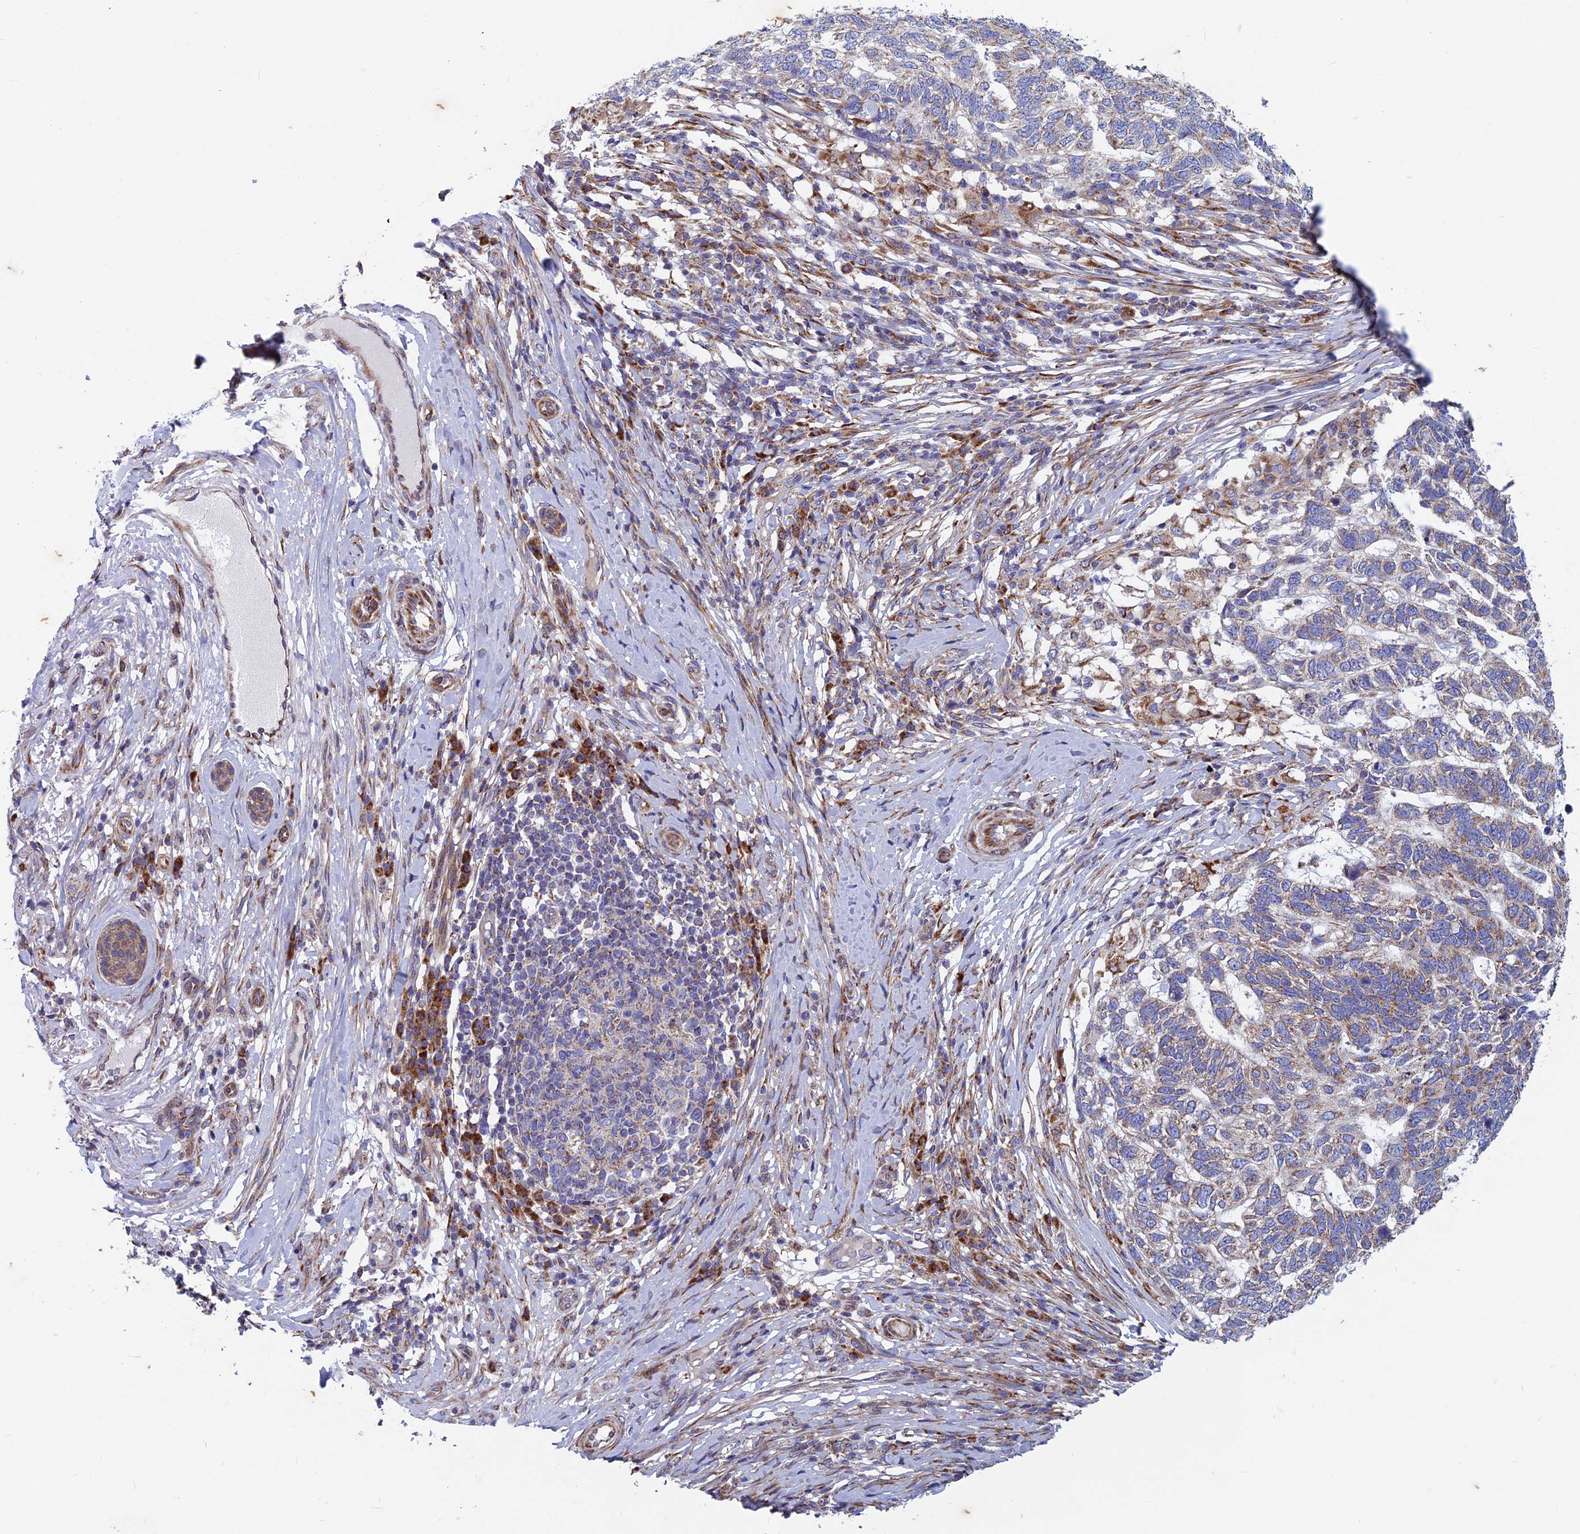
{"staining": {"intensity": "weak", "quantity": "<25%", "location": "cytoplasmic/membranous"}, "tissue": "skin cancer", "cell_type": "Tumor cells", "image_type": "cancer", "snomed": [{"axis": "morphology", "description": "Basal cell carcinoma"}, {"axis": "topography", "description": "Skin"}], "caption": "There is no significant staining in tumor cells of basal cell carcinoma (skin). (DAB (3,3'-diaminobenzidine) immunohistochemistry (IHC), high magnification).", "gene": "AP4S1", "patient": {"sex": "female", "age": 65}}